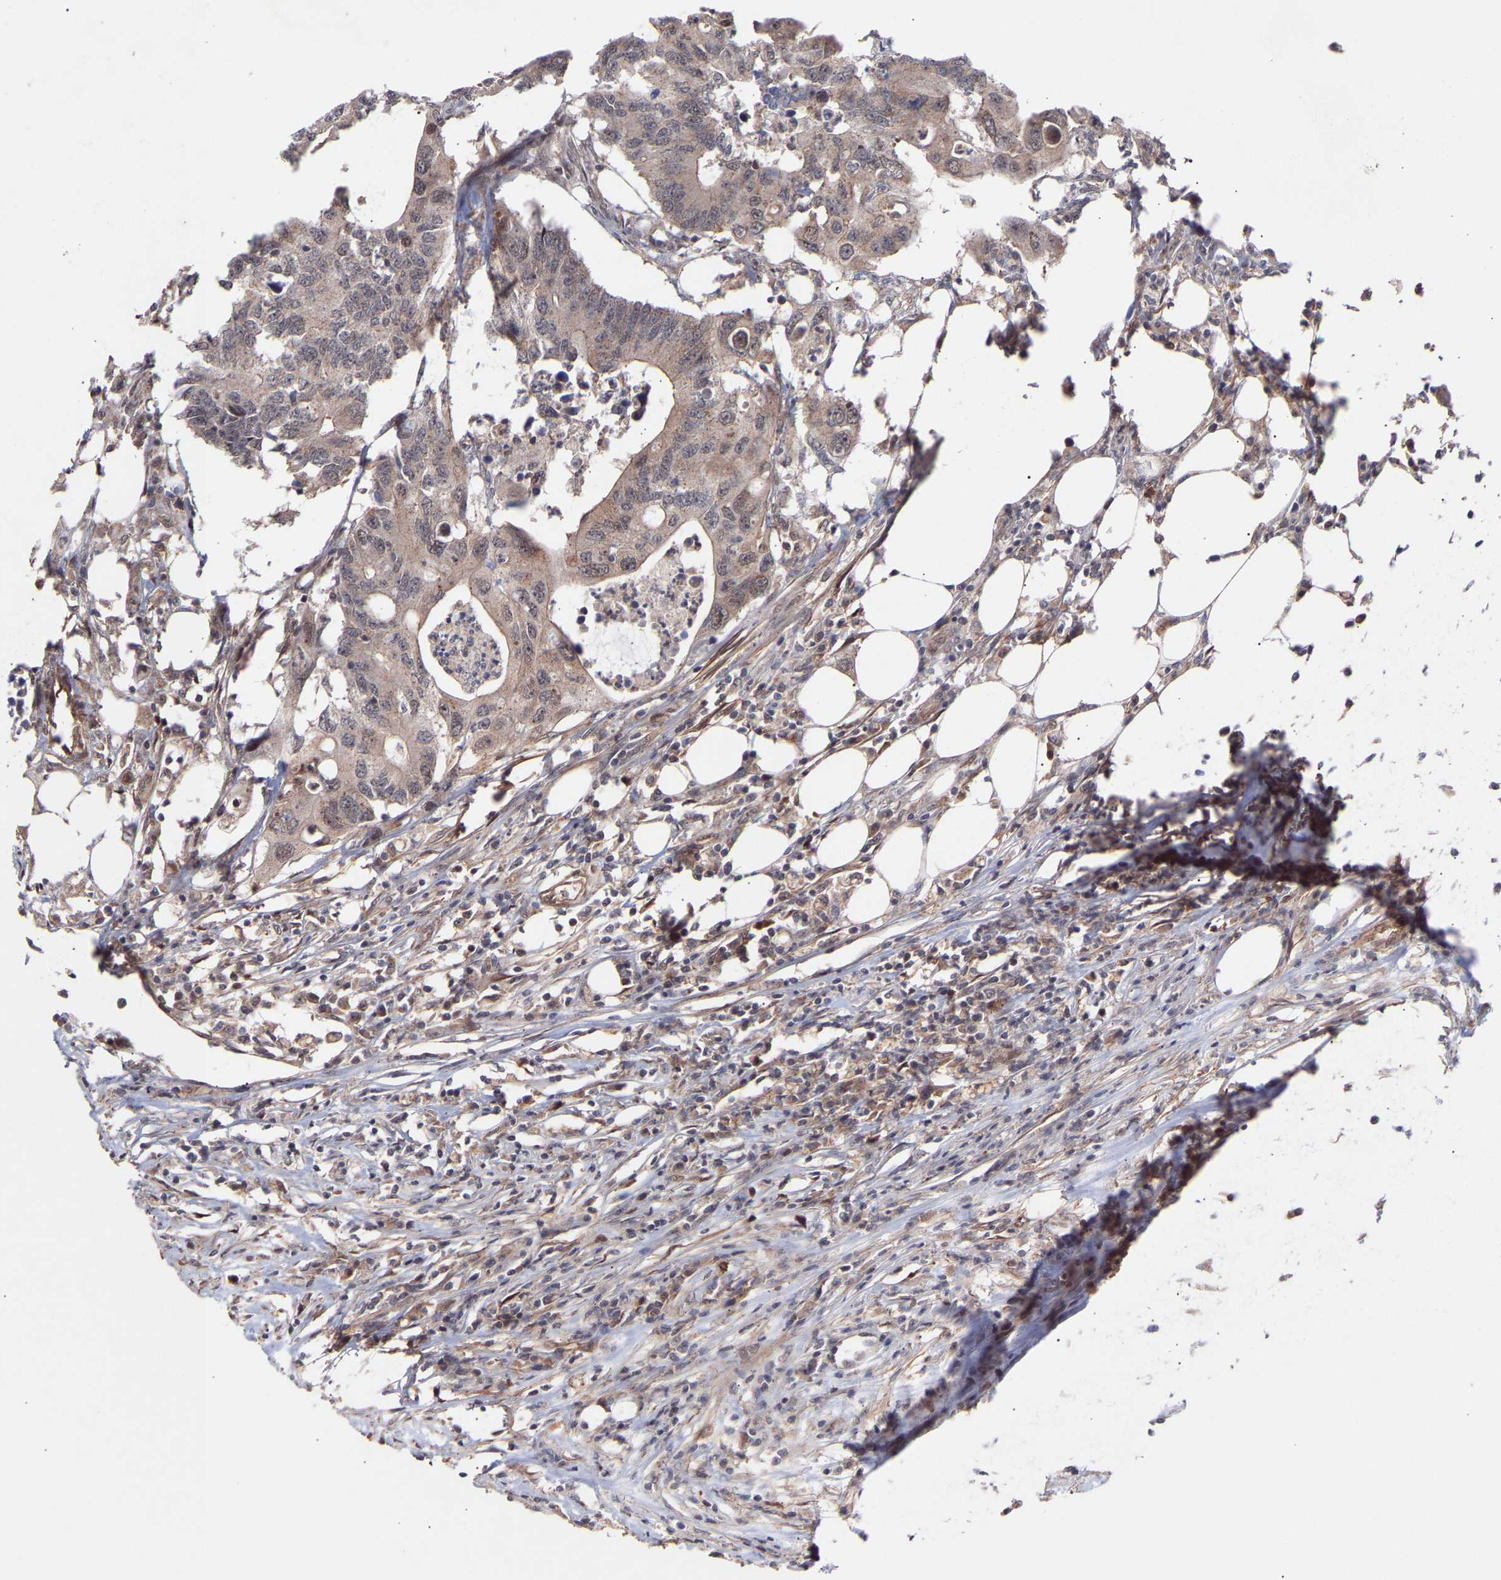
{"staining": {"intensity": "weak", "quantity": "<25%", "location": "cytoplasmic/membranous,nuclear"}, "tissue": "colorectal cancer", "cell_type": "Tumor cells", "image_type": "cancer", "snomed": [{"axis": "morphology", "description": "Adenocarcinoma, NOS"}, {"axis": "topography", "description": "Colon"}], "caption": "Photomicrograph shows no protein staining in tumor cells of colorectal cancer (adenocarcinoma) tissue. The staining was performed using DAB to visualize the protein expression in brown, while the nuclei were stained in blue with hematoxylin (Magnification: 20x).", "gene": "PDLIM5", "patient": {"sex": "male", "age": 71}}